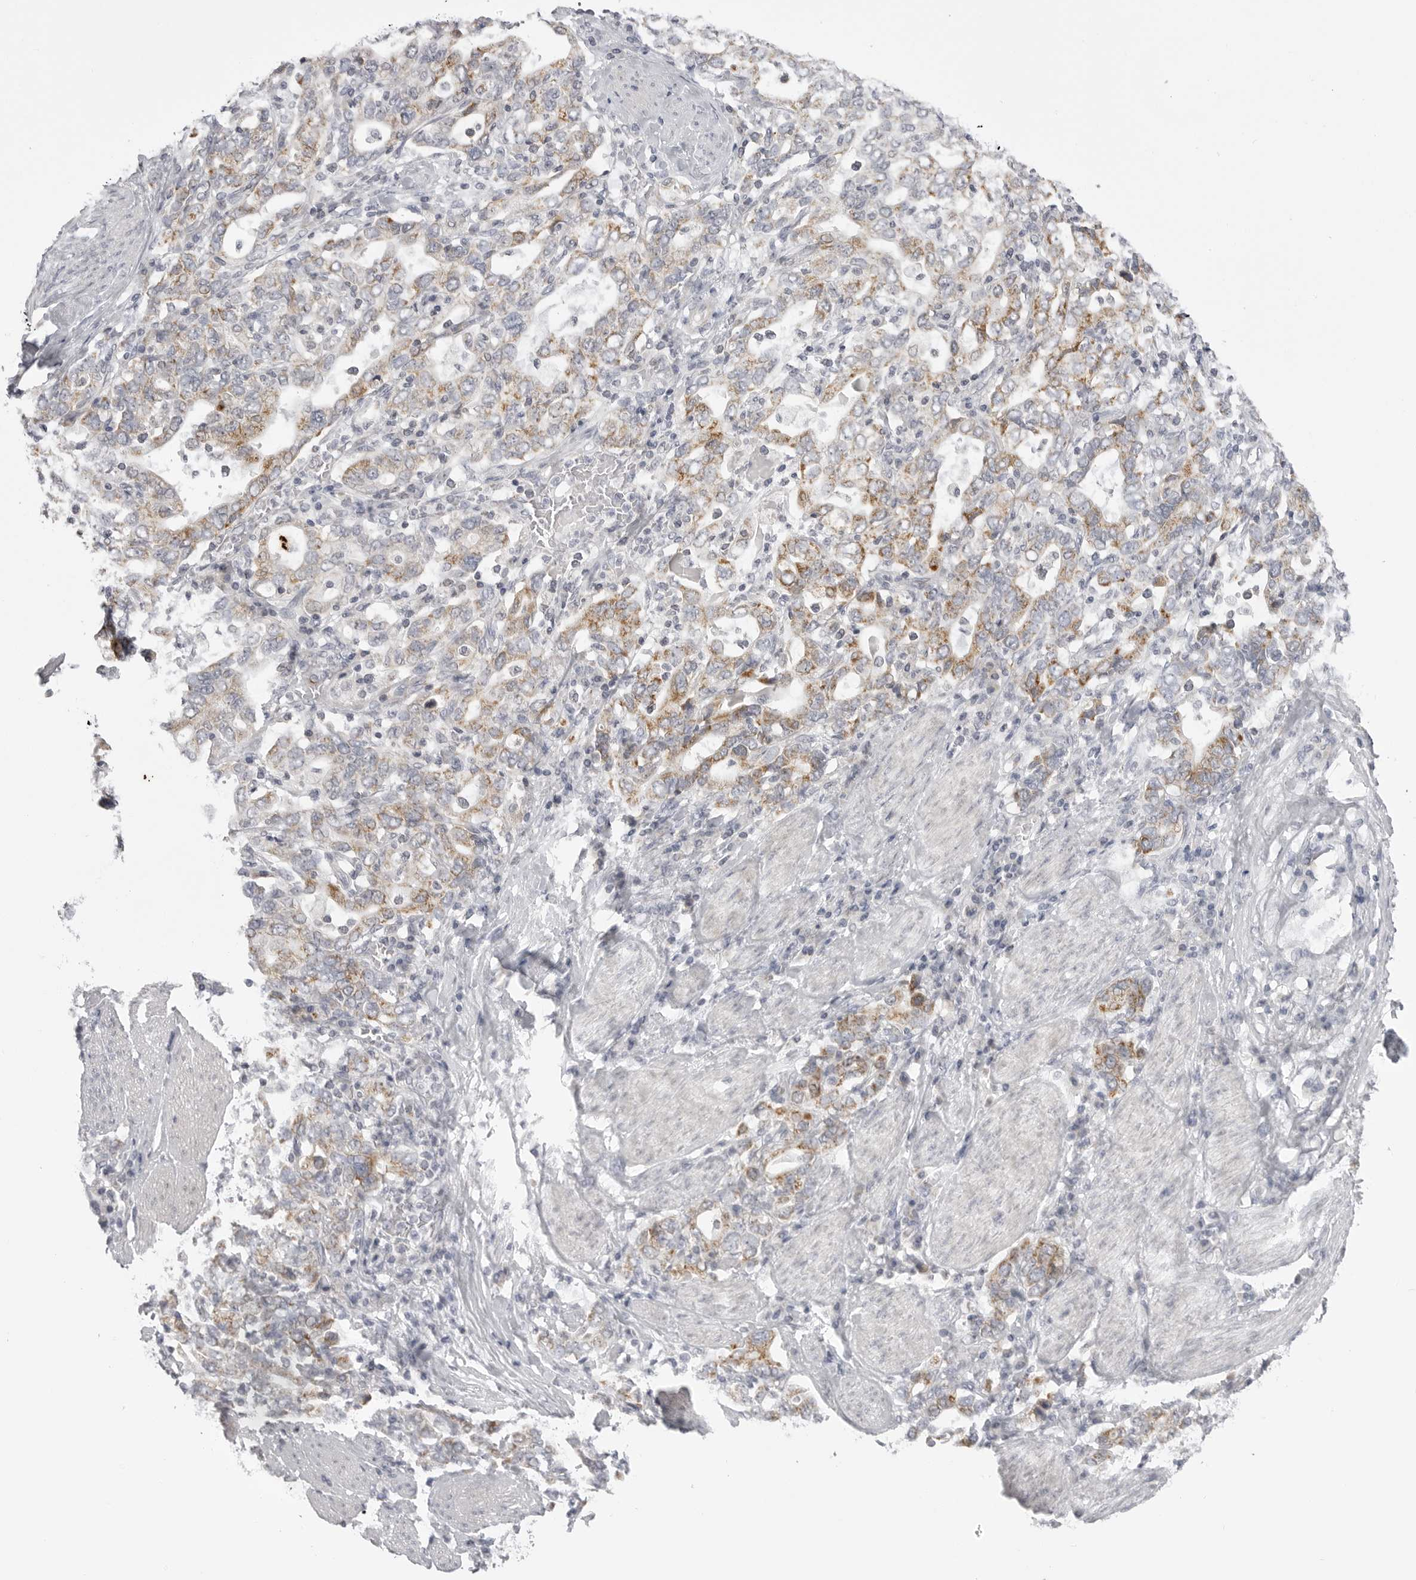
{"staining": {"intensity": "moderate", "quantity": ">75%", "location": "cytoplasmic/membranous"}, "tissue": "stomach cancer", "cell_type": "Tumor cells", "image_type": "cancer", "snomed": [{"axis": "morphology", "description": "Adenocarcinoma, NOS"}, {"axis": "topography", "description": "Stomach, upper"}], "caption": "Protein expression analysis of human stomach adenocarcinoma reveals moderate cytoplasmic/membranous staining in approximately >75% of tumor cells. The staining was performed using DAB (3,3'-diaminobenzidine) to visualize the protein expression in brown, while the nuclei were stained in blue with hematoxylin (Magnification: 20x).", "gene": "TUFM", "patient": {"sex": "male", "age": 62}}